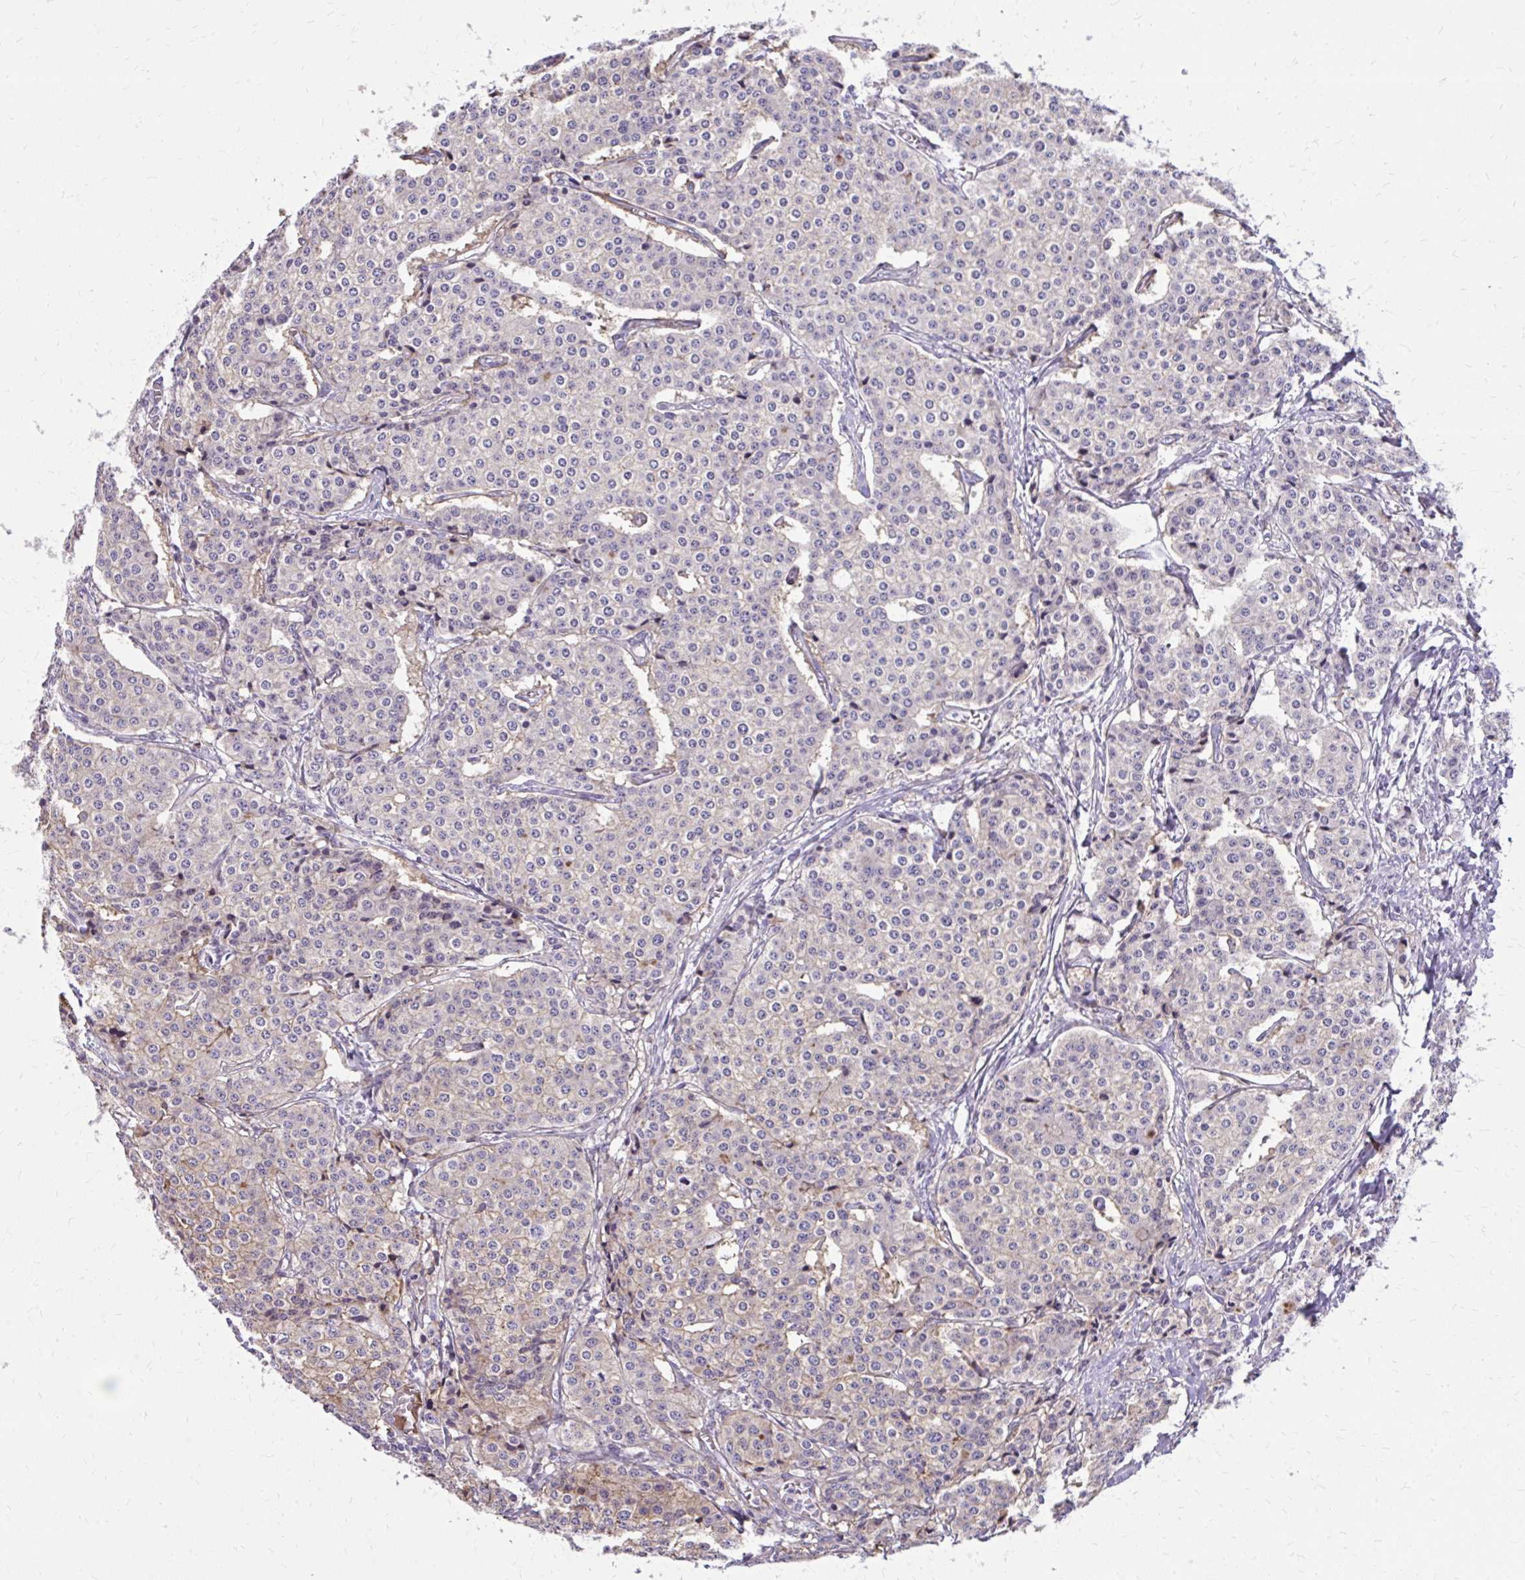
{"staining": {"intensity": "weak", "quantity": "<25%", "location": "cytoplasmic/membranous"}, "tissue": "carcinoid", "cell_type": "Tumor cells", "image_type": "cancer", "snomed": [{"axis": "morphology", "description": "Carcinoid, malignant, NOS"}, {"axis": "topography", "description": "Small intestine"}], "caption": "Immunohistochemical staining of human carcinoid demonstrates no significant expression in tumor cells.", "gene": "RUNDC3B", "patient": {"sex": "female", "age": 64}}